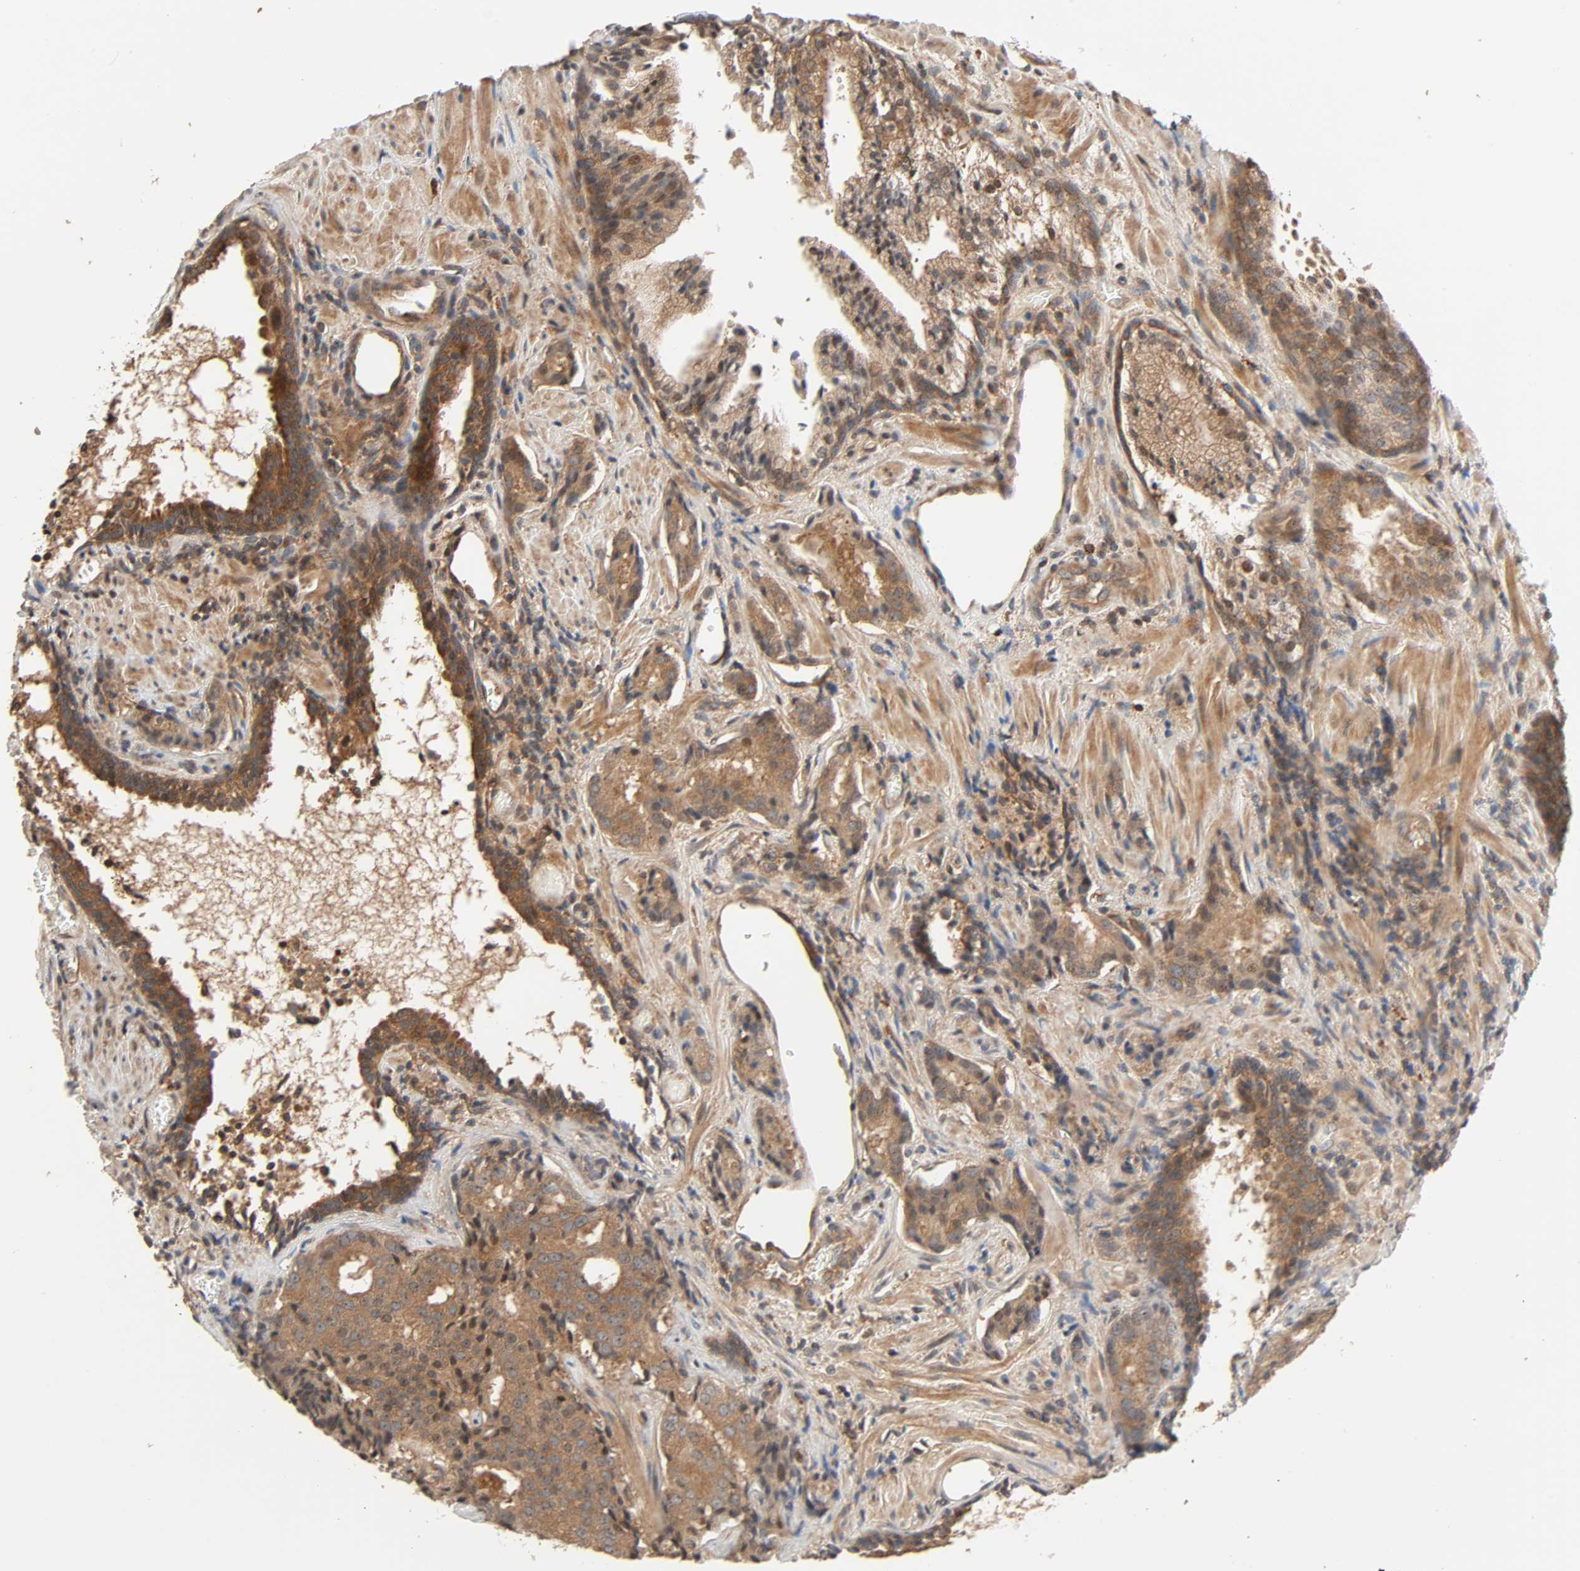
{"staining": {"intensity": "moderate", "quantity": ">75%", "location": "cytoplasmic/membranous"}, "tissue": "prostate cancer", "cell_type": "Tumor cells", "image_type": "cancer", "snomed": [{"axis": "morphology", "description": "Adenocarcinoma, High grade"}, {"axis": "topography", "description": "Prostate"}], "caption": "Protein analysis of prostate adenocarcinoma (high-grade) tissue exhibits moderate cytoplasmic/membranous staining in approximately >75% of tumor cells. (DAB IHC, brown staining for protein, blue staining for nuclei).", "gene": "PPP2R1B", "patient": {"sex": "male", "age": 58}}